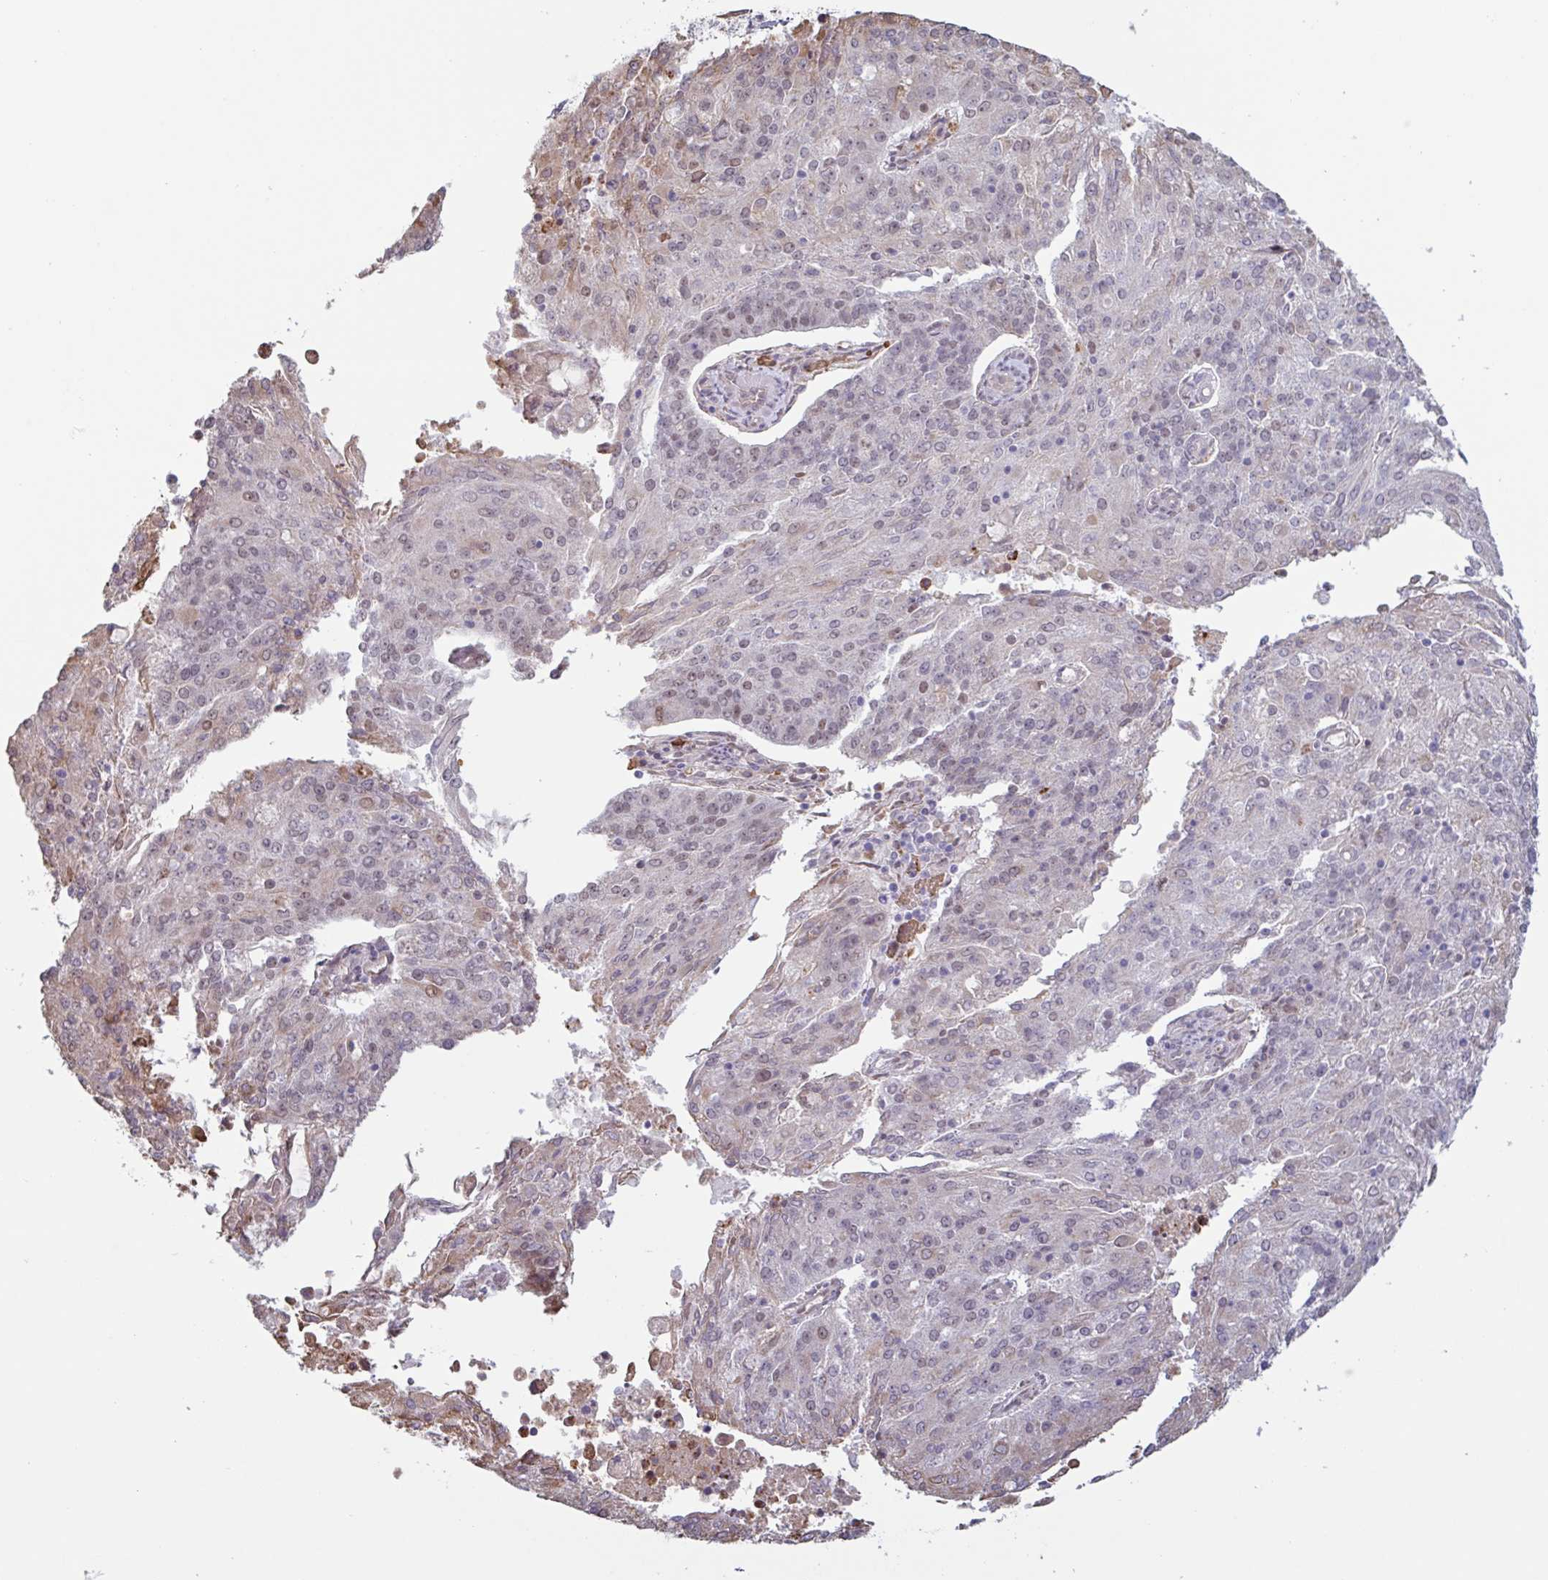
{"staining": {"intensity": "weak", "quantity": "<25%", "location": "cytoplasmic/membranous,nuclear"}, "tissue": "endometrial cancer", "cell_type": "Tumor cells", "image_type": "cancer", "snomed": [{"axis": "morphology", "description": "Adenocarcinoma, NOS"}, {"axis": "topography", "description": "Endometrium"}], "caption": "Image shows no significant protein positivity in tumor cells of adenocarcinoma (endometrial).", "gene": "TAF1D", "patient": {"sex": "female", "age": 82}}